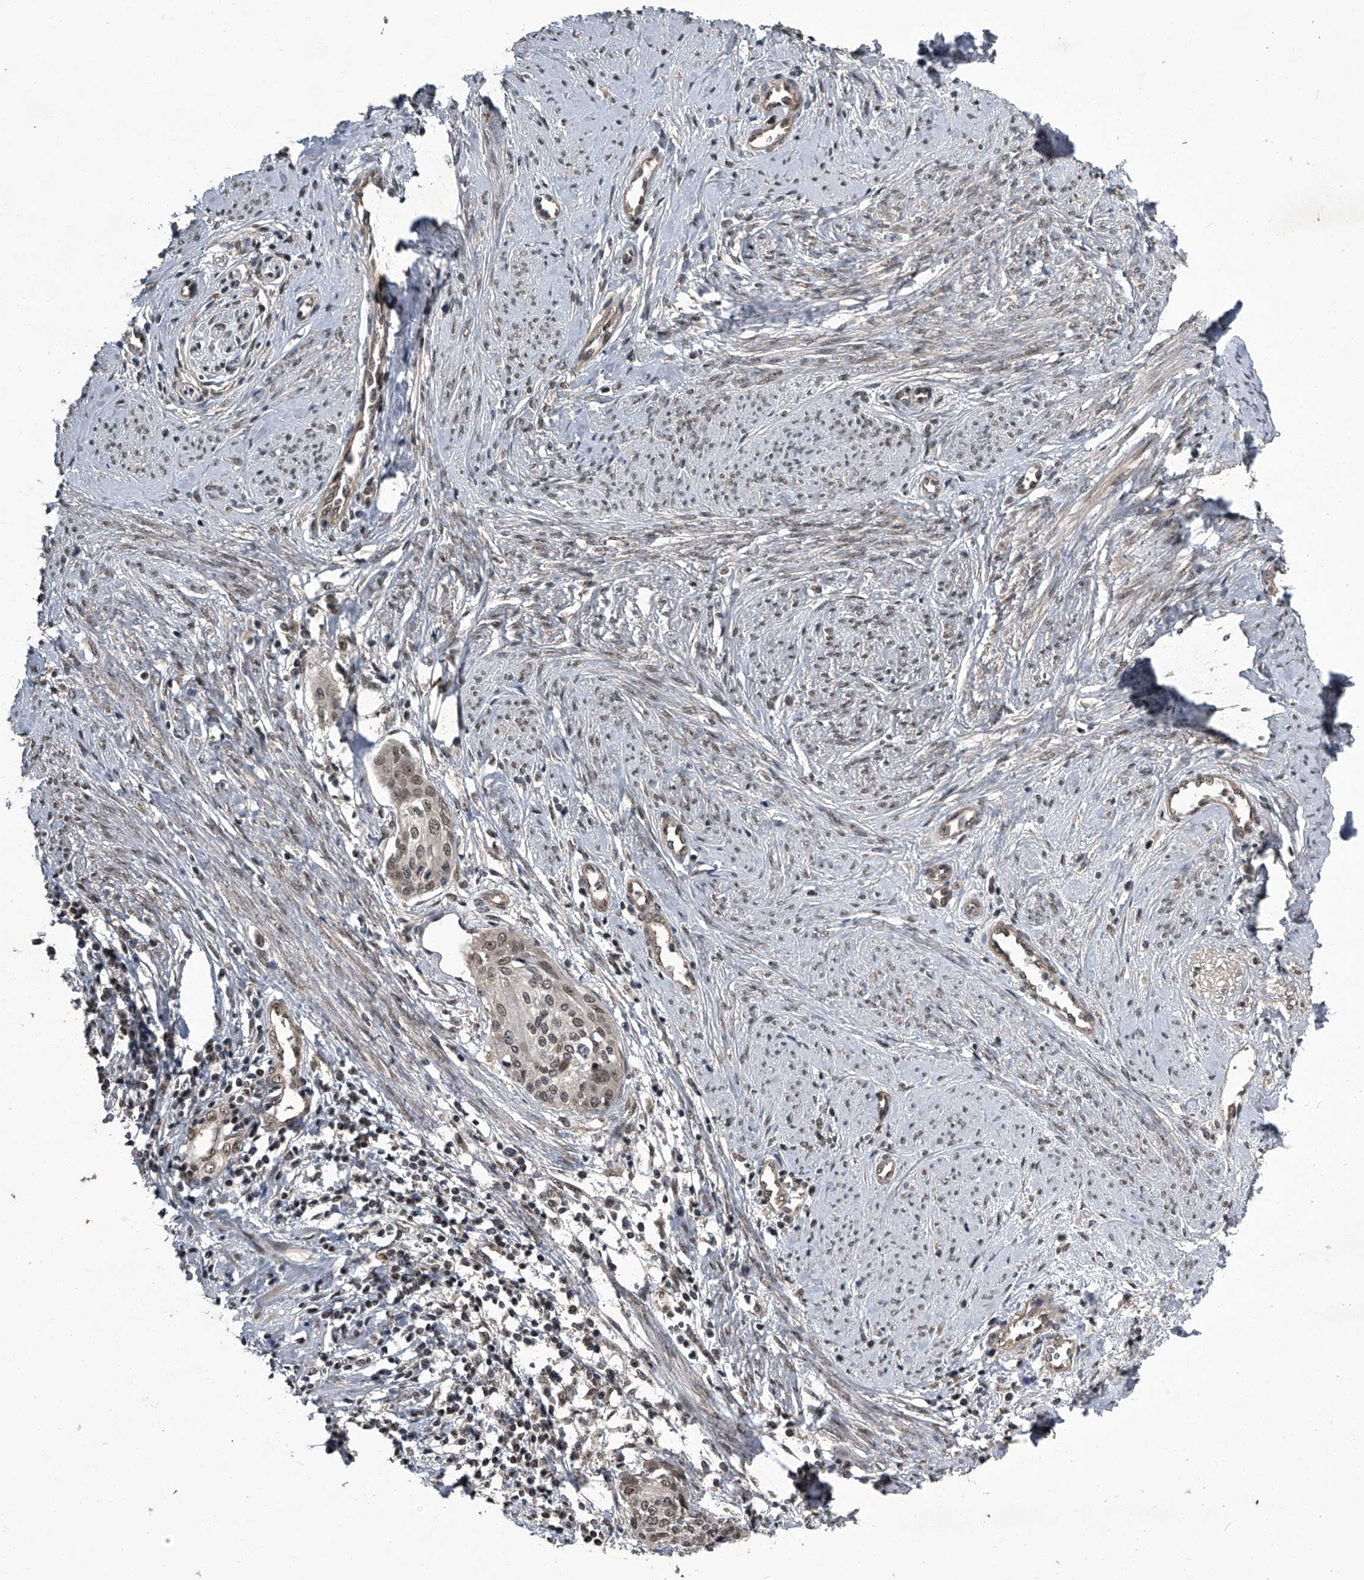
{"staining": {"intensity": "weak", "quantity": "<25%", "location": "cytoplasmic/membranous,nuclear"}, "tissue": "cervical cancer", "cell_type": "Tumor cells", "image_type": "cancer", "snomed": [{"axis": "morphology", "description": "Squamous cell carcinoma, NOS"}, {"axis": "topography", "description": "Cervix"}], "caption": "High power microscopy histopathology image of an immunohistochemistry (IHC) image of cervical cancer (squamous cell carcinoma), revealing no significant expression in tumor cells.", "gene": "SLC12A8", "patient": {"sex": "female", "age": 37}}